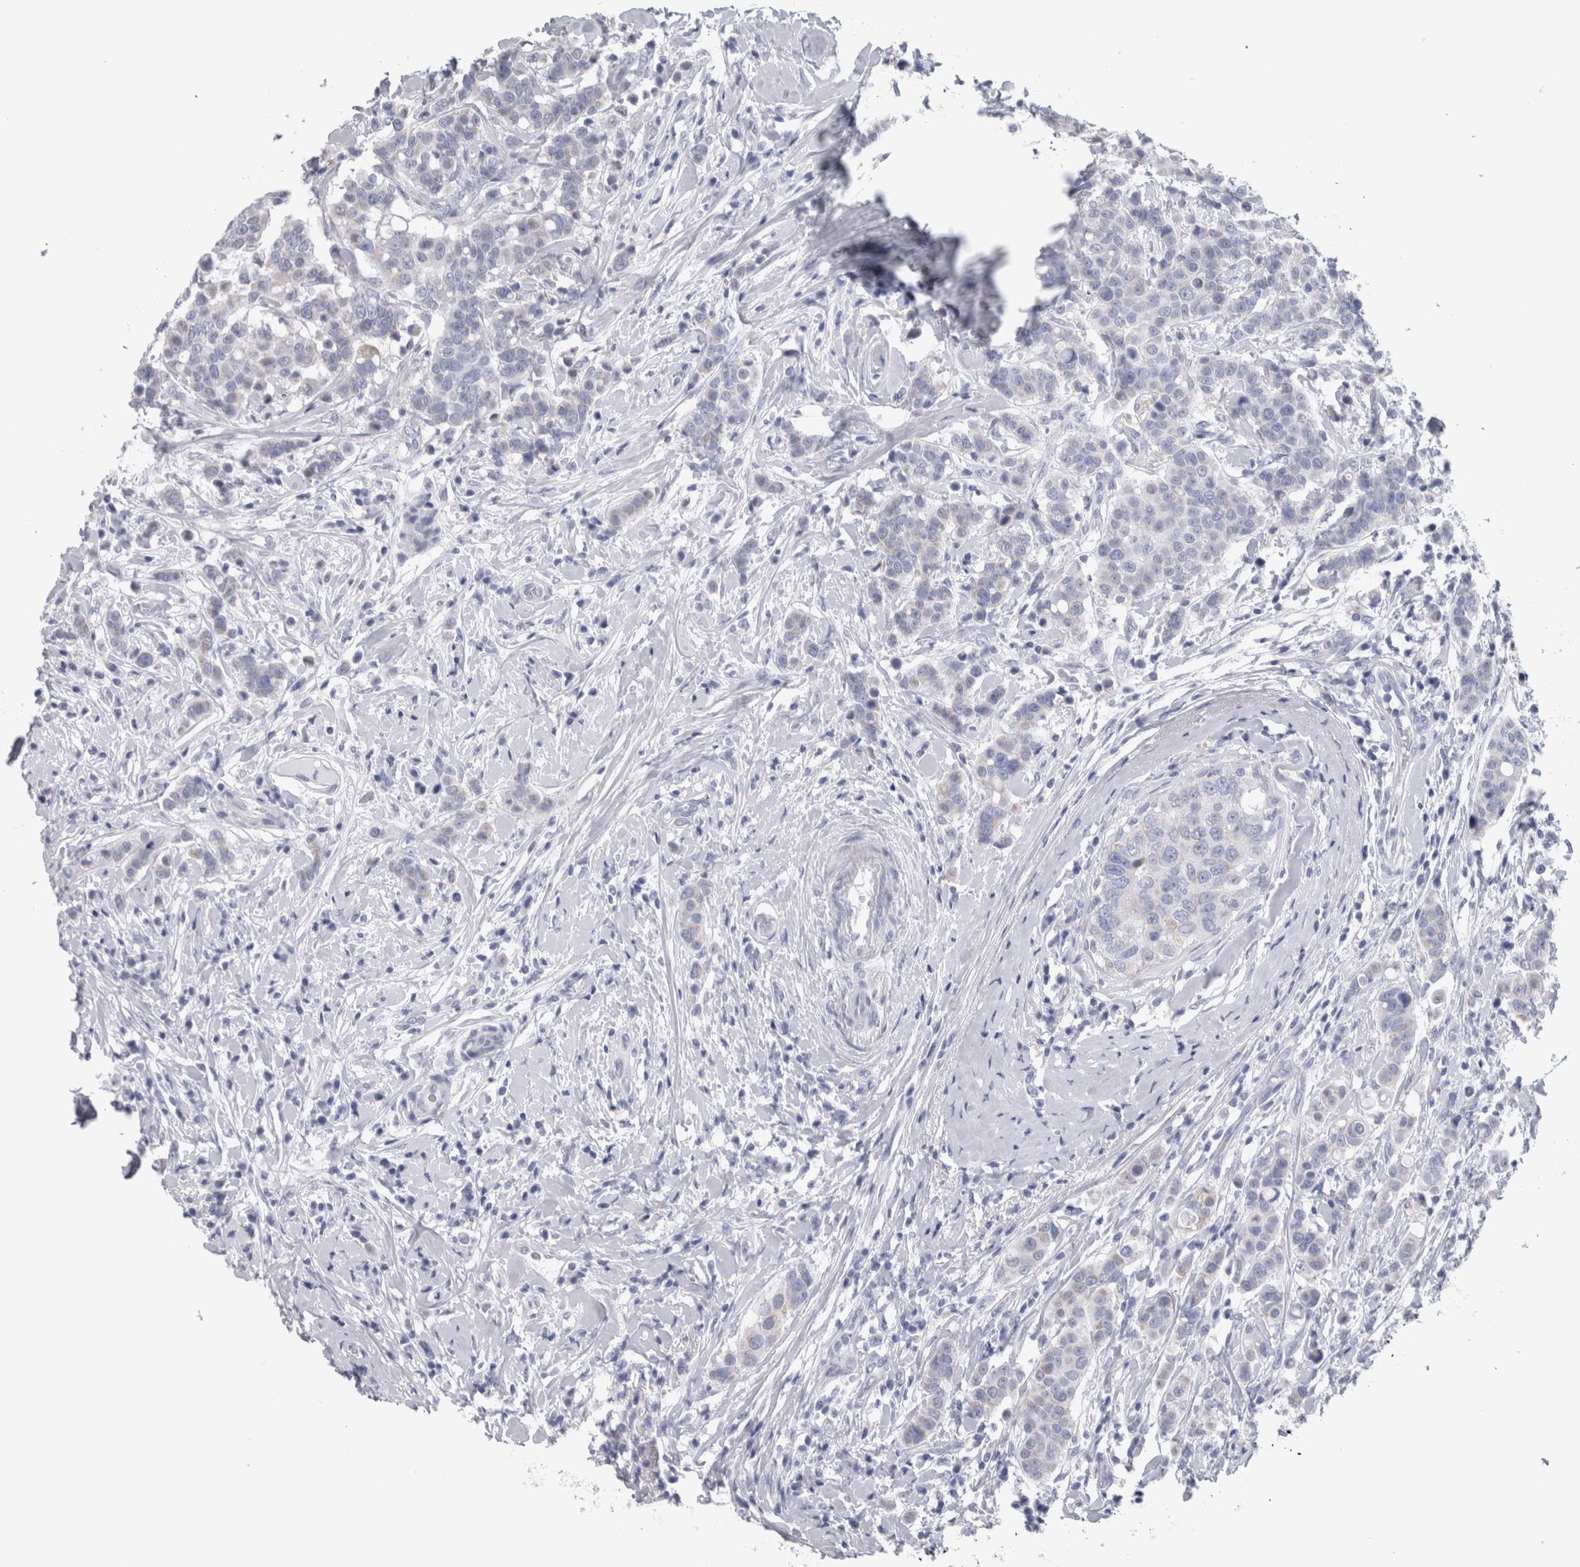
{"staining": {"intensity": "negative", "quantity": "none", "location": "none"}, "tissue": "breast cancer", "cell_type": "Tumor cells", "image_type": "cancer", "snomed": [{"axis": "morphology", "description": "Duct carcinoma"}, {"axis": "topography", "description": "Breast"}], "caption": "High magnification brightfield microscopy of breast cancer (intraductal carcinoma) stained with DAB (brown) and counterstained with hematoxylin (blue): tumor cells show no significant expression. Brightfield microscopy of immunohistochemistry stained with DAB (brown) and hematoxylin (blue), captured at high magnification.", "gene": "GDAP1", "patient": {"sex": "female", "age": 27}}